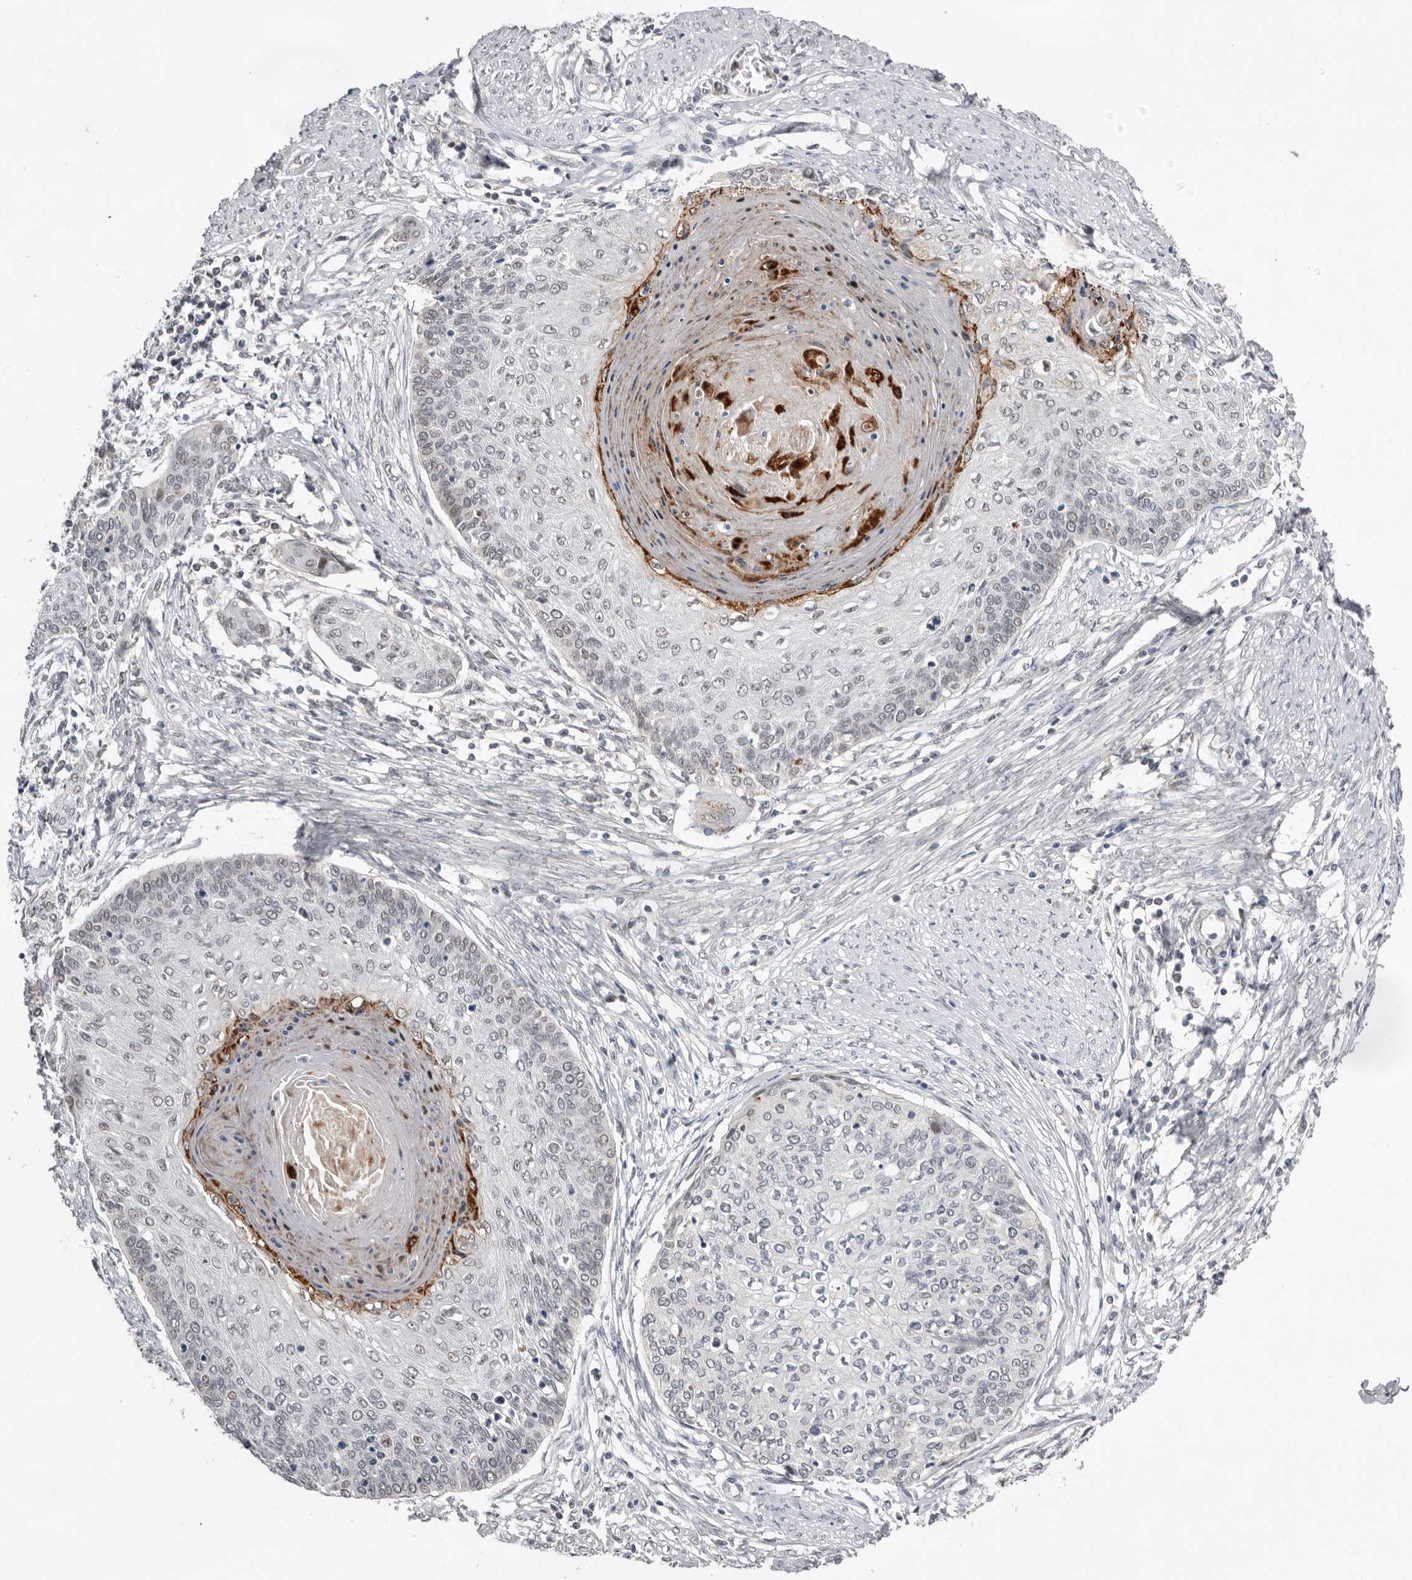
{"staining": {"intensity": "moderate", "quantity": "<25%", "location": "nuclear"}, "tissue": "cervical cancer", "cell_type": "Tumor cells", "image_type": "cancer", "snomed": [{"axis": "morphology", "description": "Squamous cell carcinoma, NOS"}, {"axis": "topography", "description": "Cervix"}], "caption": "The image displays staining of cervical cancer, revealing moderate nuclear protein expression (brown color) within tumor cells.", "gene": "BRCA2", "patient": {"sex": "female", "age": 37}}